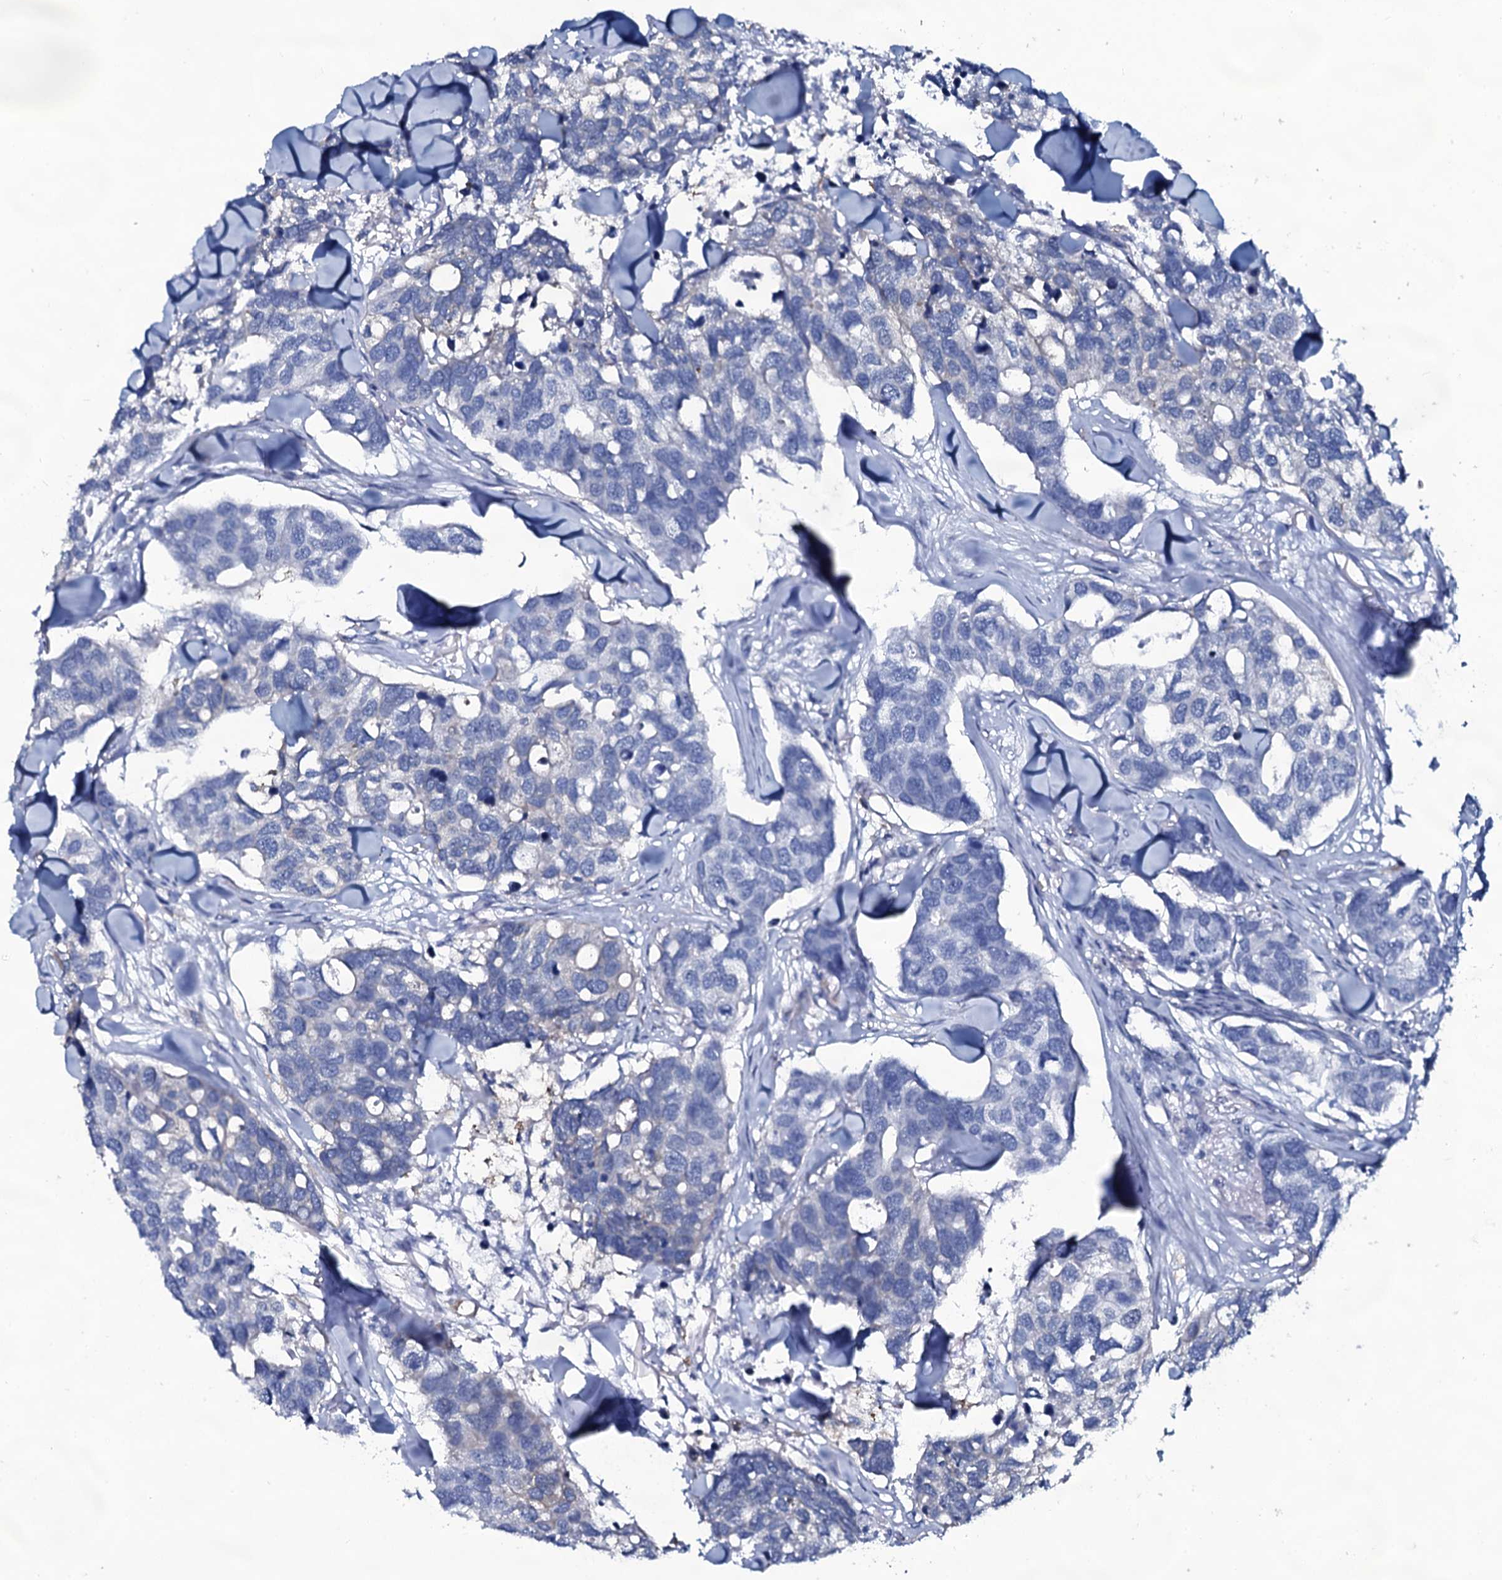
{"staining": {"intensity": "negative", "quantity": "none", "location": "none"}, "tissue": "breast cancer", "cell_type": "Tumor cells", "image_type": "cancer", "snomed": [{"axis": "morphology", "description": "Duct carcinoma"}, {"axis": "topography", "description": "Breast"}], "caption": "Tumor cells are negative for brown protein staining in breast cancer (intraductal carcinoma).", "gene": "SLC4A7", "patient": {"sex": "female", "age": 83}}